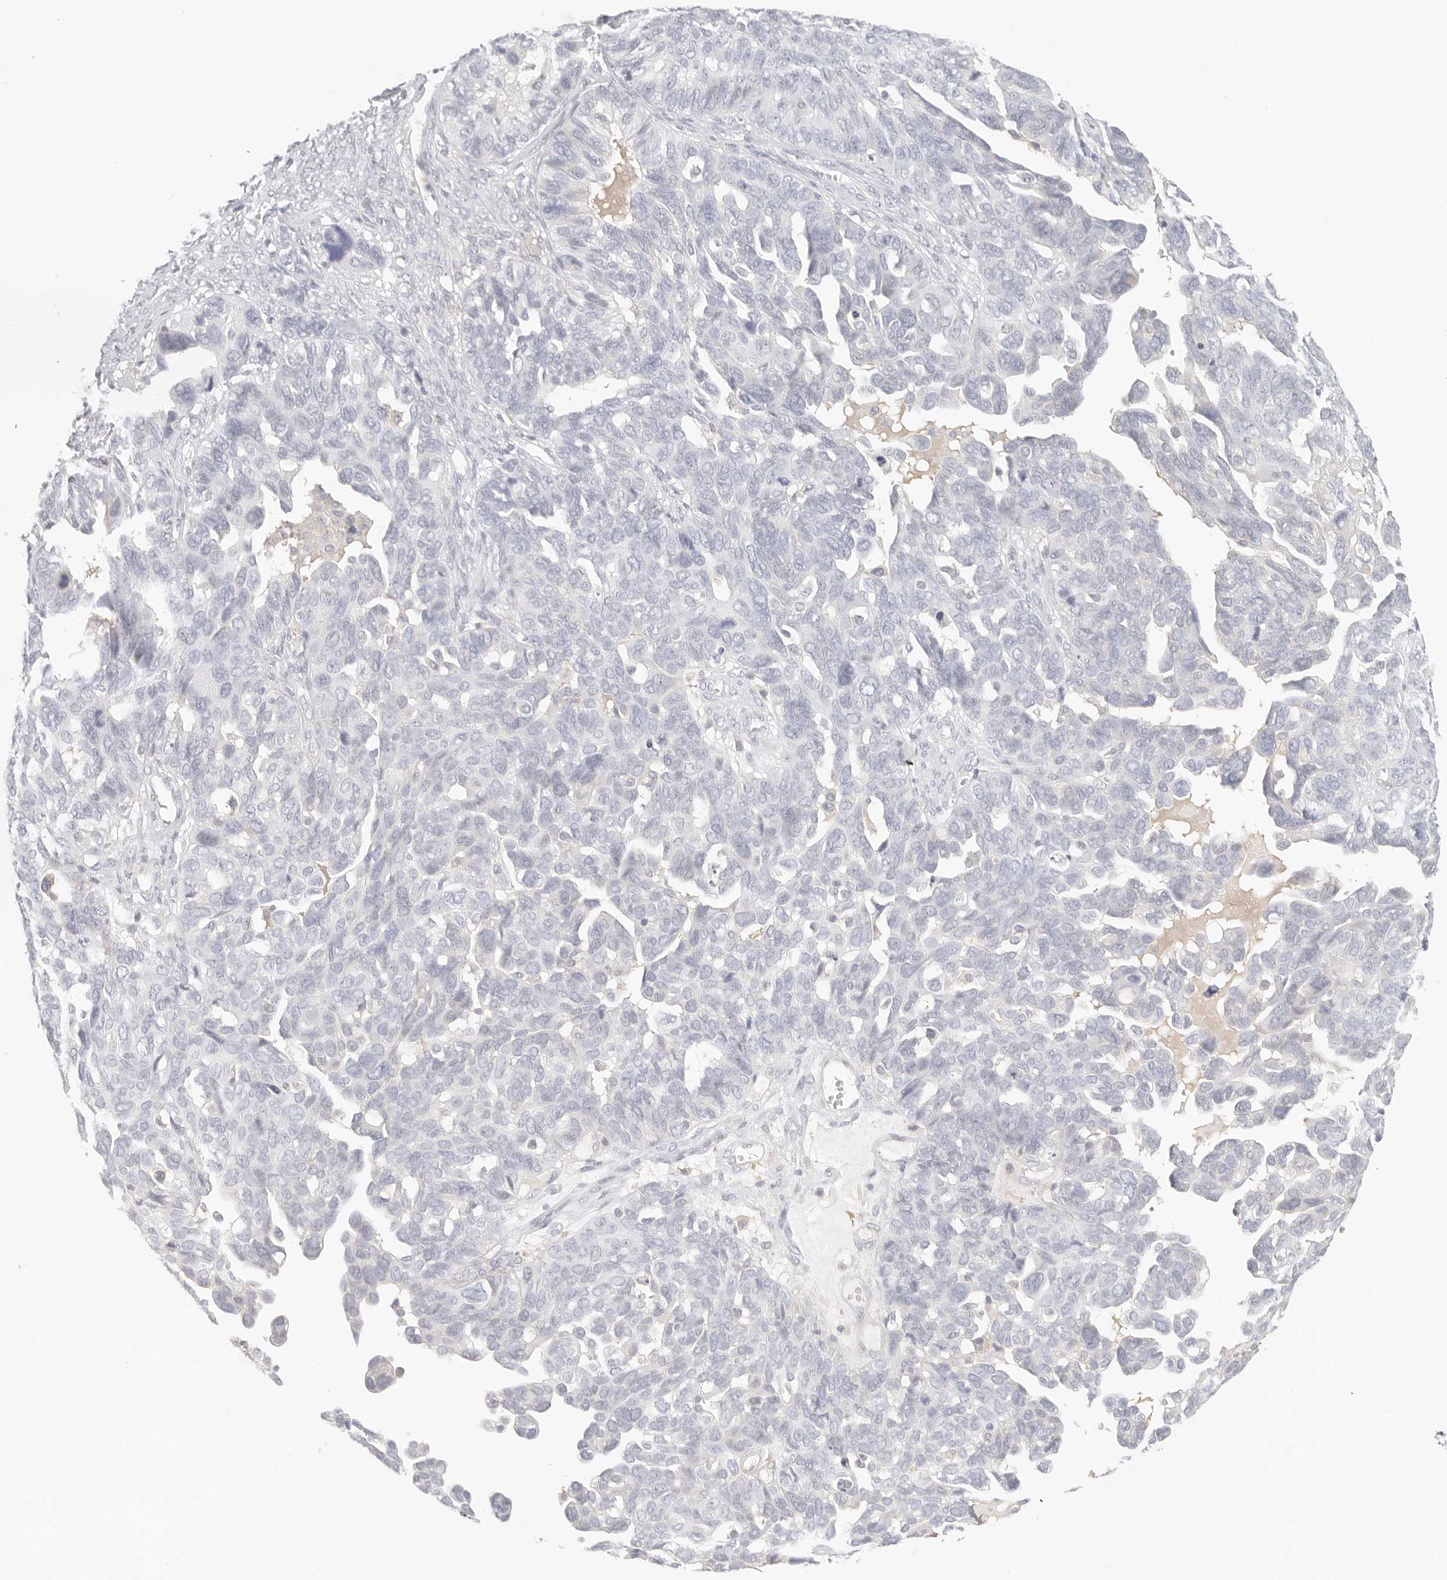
{"staining": {"intensity": "negative", "quantity": "none", "location": "none"}, "tissue": "ovarian cancer", "cell_type": "Tumor cells", "image_type": "cancer", "snomed": [{"axis": "morphology", "description": "Cystadenocarcinoma, serous, NOS"}, {"axis": "topography", "description": "Ovary"}], "caption": "The image reveals no staining of tumor cells in ovarian cancer.", "gene": "SPHK1", "patient": {"sex": "female", "age": 79}}